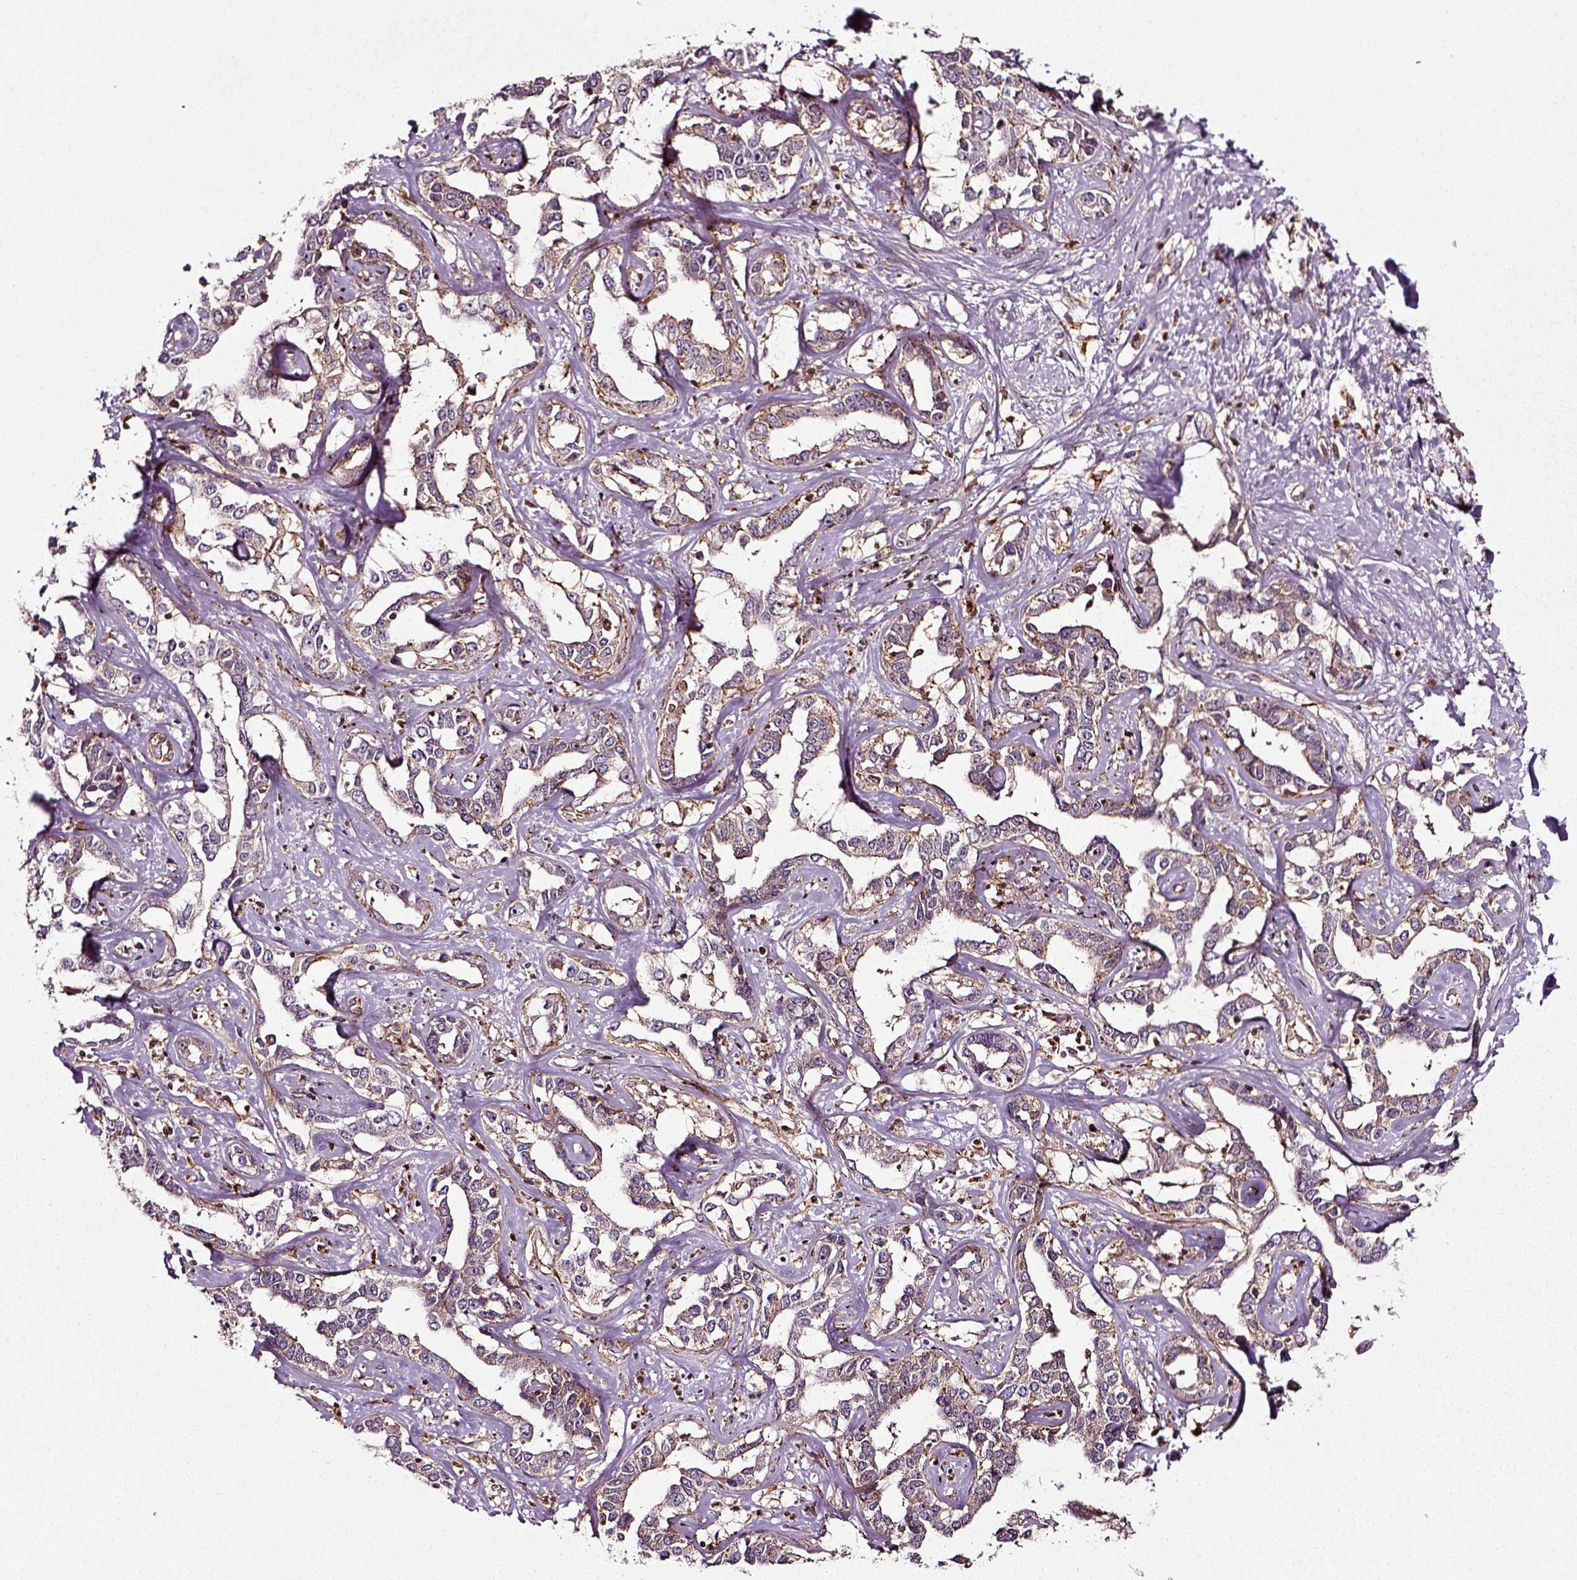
{"staining": {"intensity": "moderate", "quantity": "25%-75%", "location": "cytoplasmic/membranous"}, "tissue": "liver cancer", "cell_type": "Tumor cells", "image_type": "cancer", "snomed": [{"axis": "morphology", "description": "Cholangiocarcinoma"}, {"axis": "topography", "description": "Liver"}], "caption": "Immunohistochemical staining of liver cancer (cholangiocarcinoma) reveals moderate cytoplasmic/membranous protein staining in approximately 25%-75% of tumor cells.", "gene": "RHOF", "patient": {"sex": "male", "age": 59}}